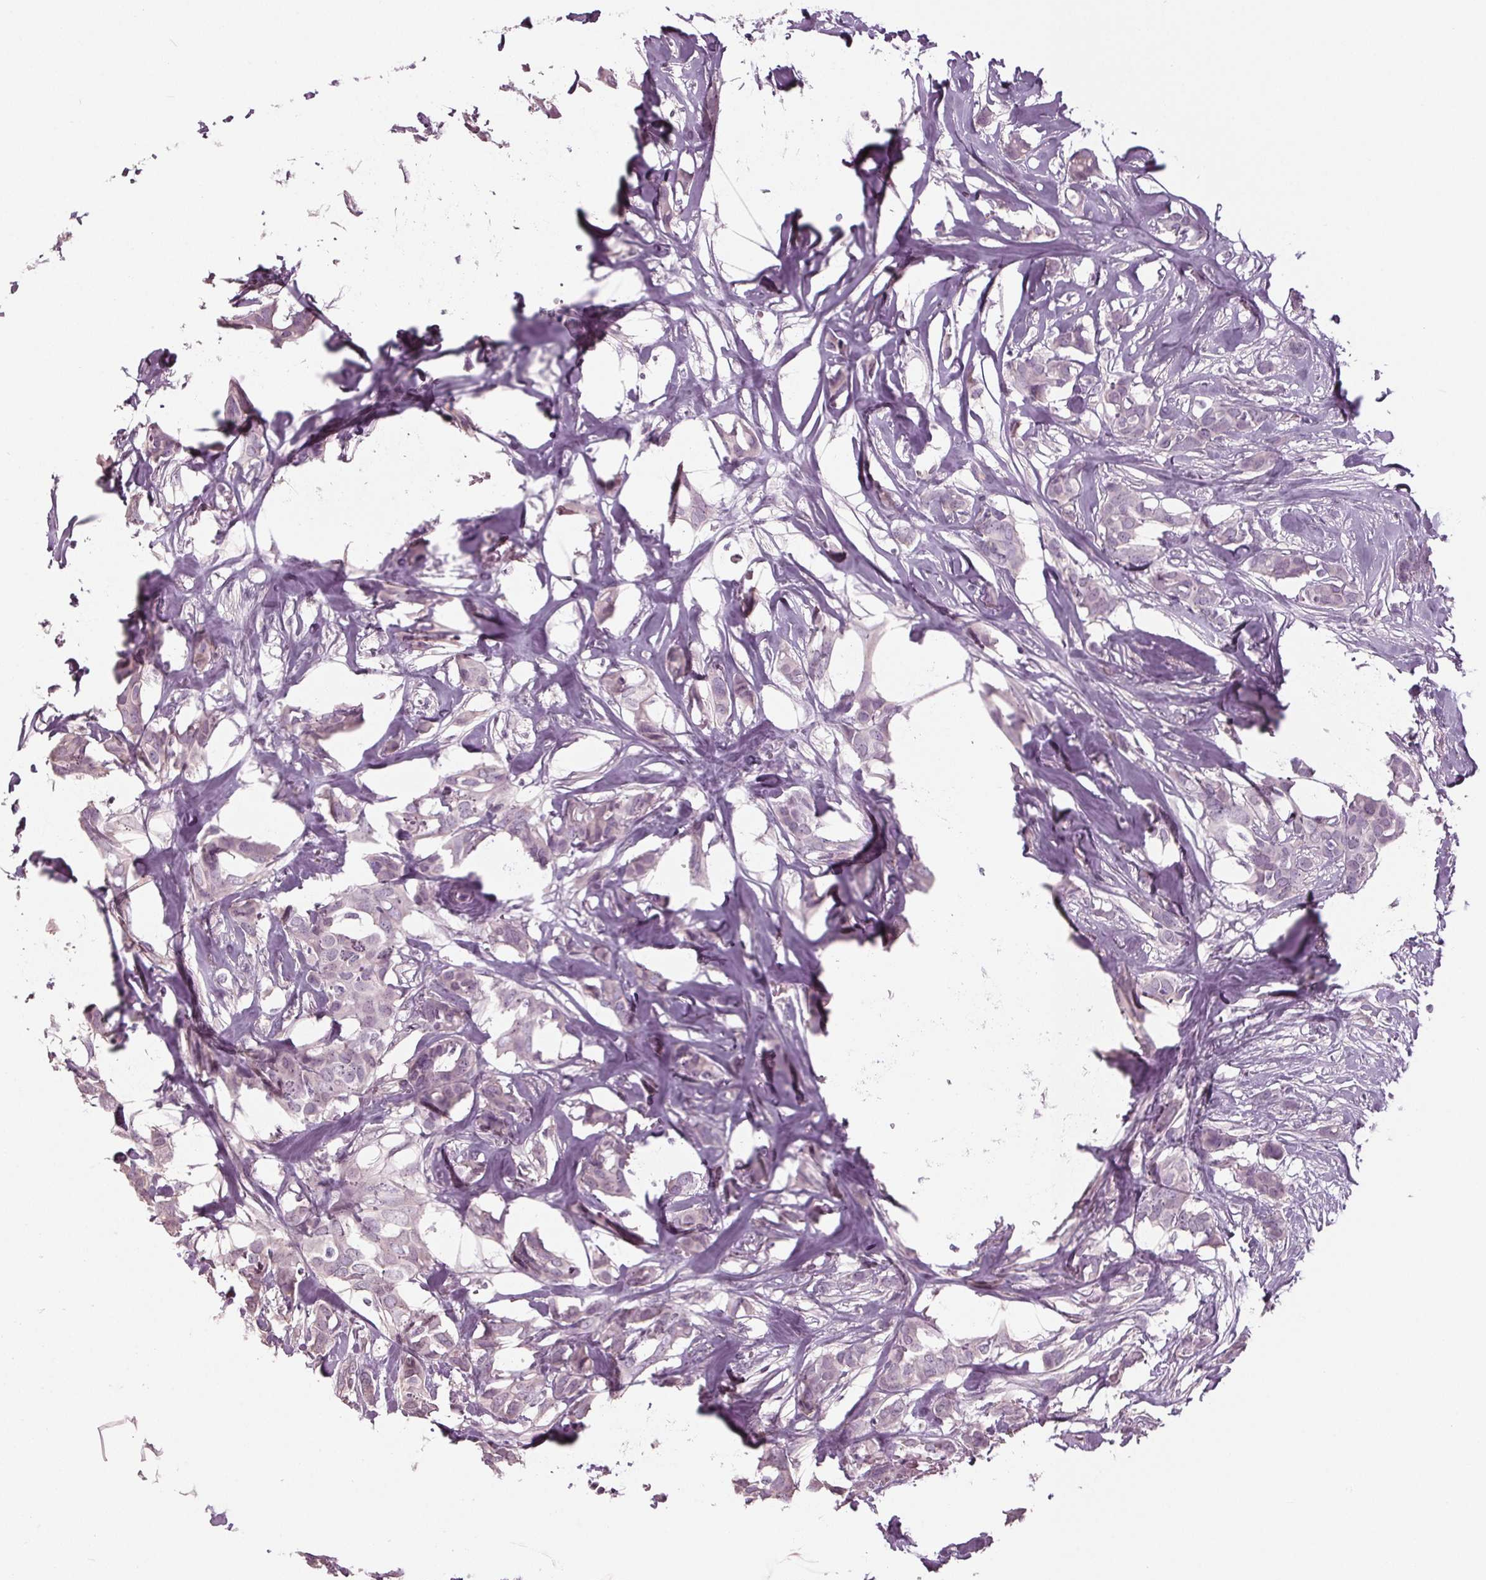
{"staining": {"intensity": "negative", "quantity": "none", "location": "none"}, "tissue": "breast cancer", "cell_type": "Tumor cells", "image_type": "cancer", "snomed": [{"axis": "morphology", "description": "Duct carcinoma"}, {"axis": "topography", "description": "Breast"}], "caption": "Tumor cells are negative for brown protein staining in breast intraductal carcinoma.", "gene": "TNNC2", "patient": {"sex": "female", "age": 62}}